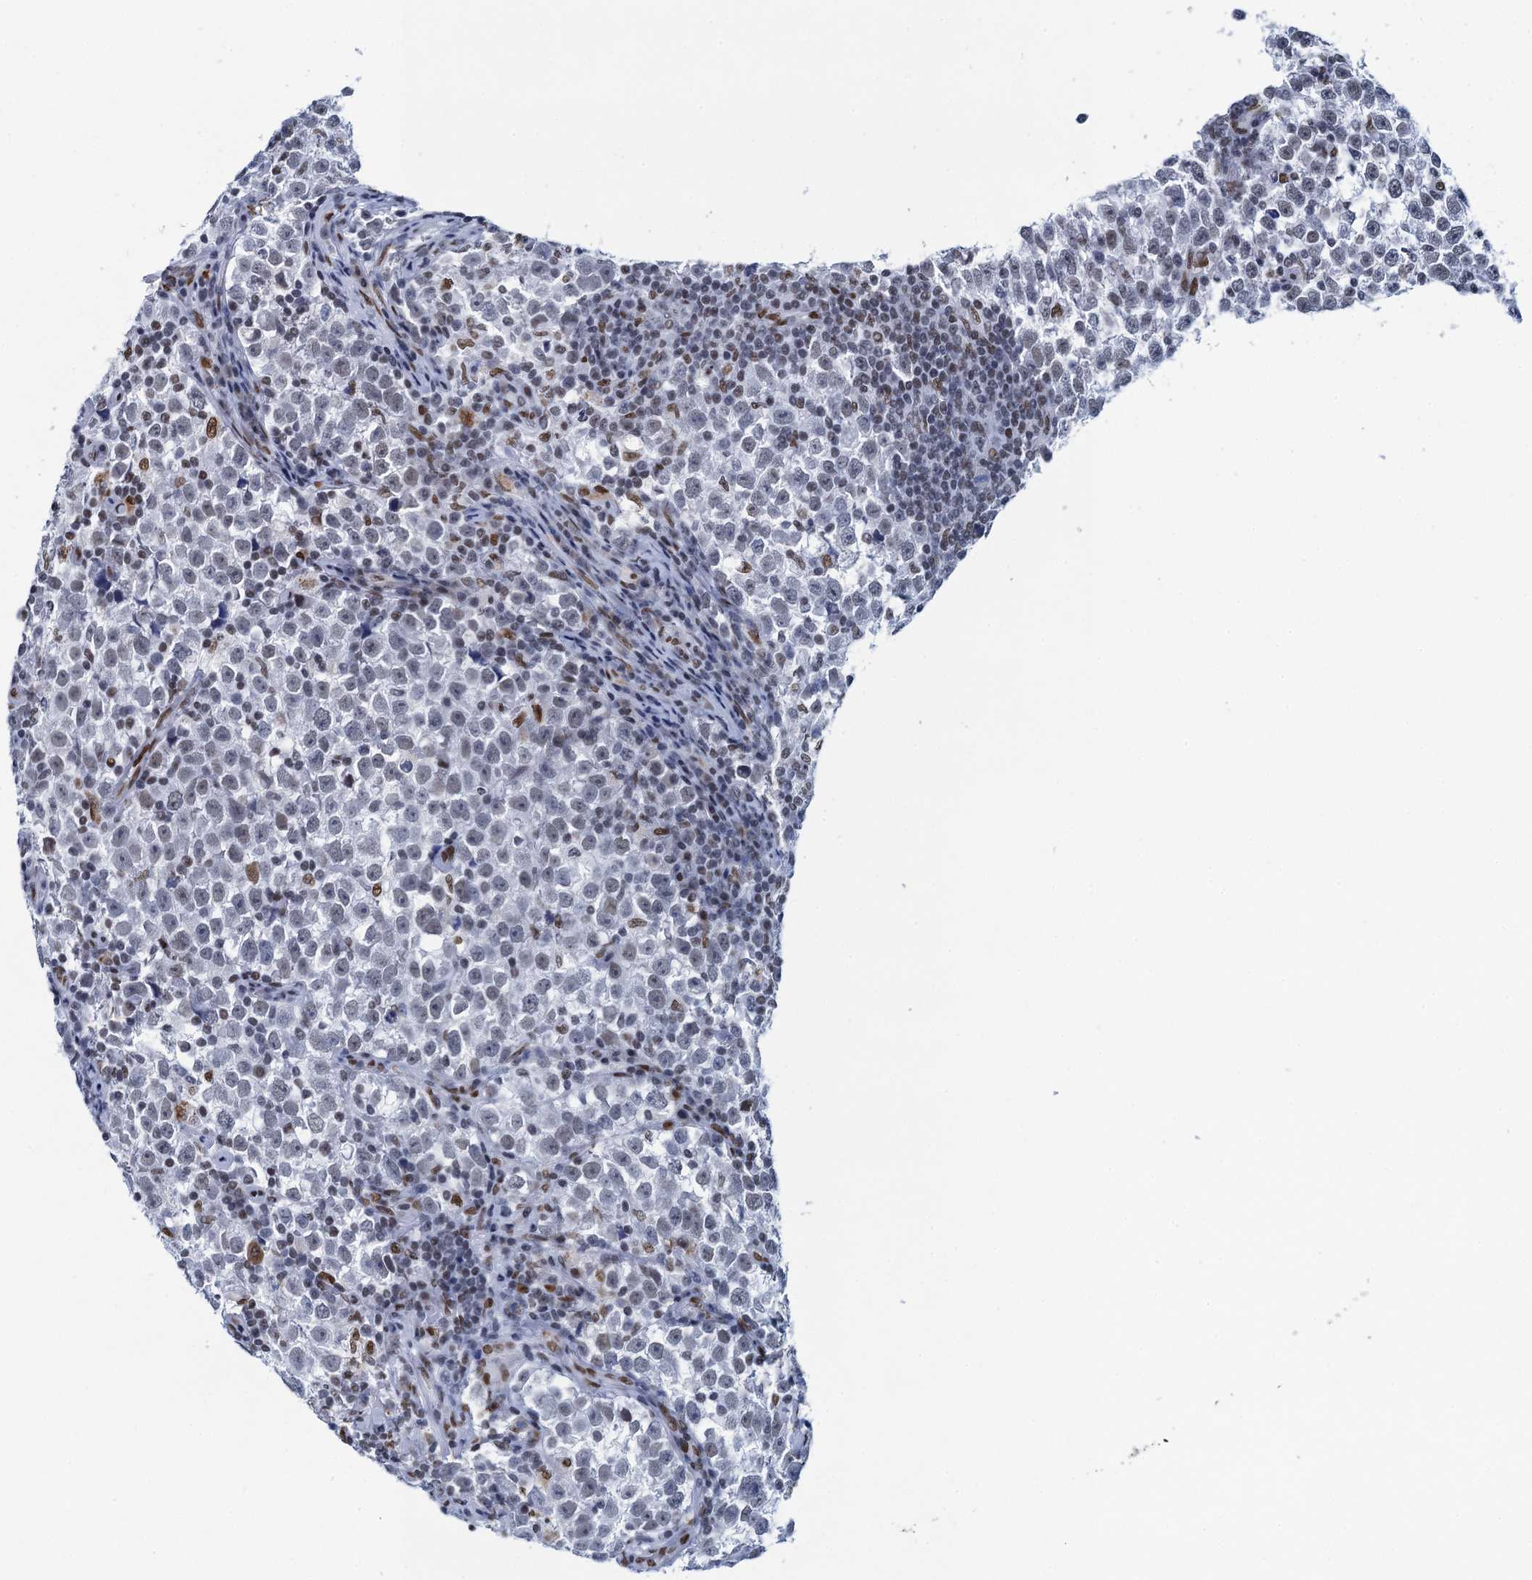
{"staining": {"intensity": "negative", "quantity": "none", "location": "none"}, "tissue": "testis cancer", "cell_type": "Tumor cells", "image_type": "cancer", "snomed": [{"axis": "morphology", "description": "Normal tissue, NOS"}, {"axis": "morphology", "description": "Seminoma, NOS"}, {"axis": "topography", "description": "Testis"}], "caption": "IHC histopathology image of human testis cancer stained for a protein (brown), which exhibits no expression in tumor cells. (DAB IHC with hematoxylin counter stain).", "gene": "HNRNPUL2", "patient": {"sex": "male", "age": 43}}